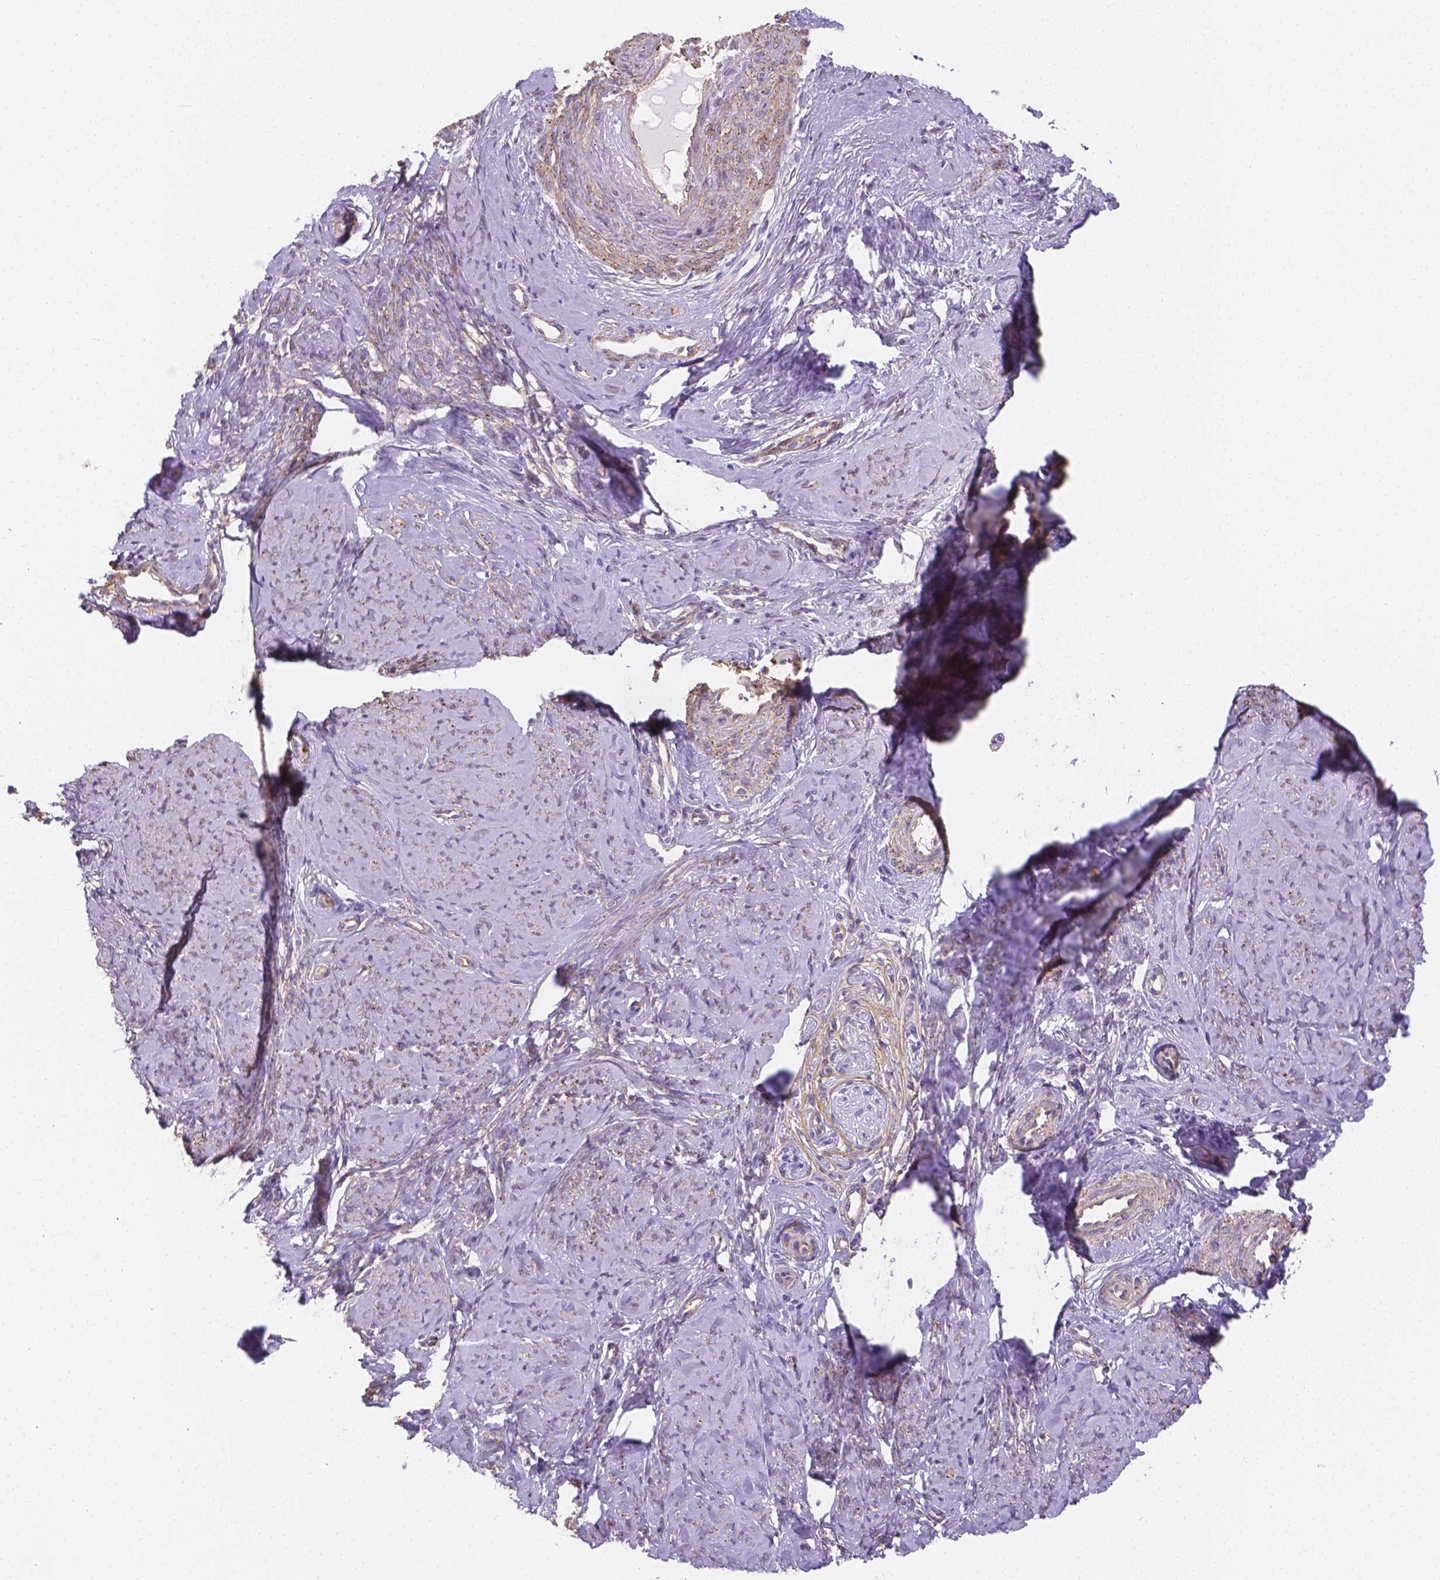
{"staining": {"intensity": "weak", "quantity": ">75%", "location": "cytoplasmic/membranous"}, "tissue": "smooth muscle", "cell_type": "Smooth muscle cells", "image_type": "normal", "snomed": [{"axis": "morphology", "description": "Normal tissue, NOS"}, {"axis": "topography", "description": "Smooth muscle"}], "caption": "Brown immunohistochemical staining in benign smooth muscle exhibits weak cytoplasmic/membranous positivity in about >75% of smooth muscle cells.", "gene": "SLC40A1", "patient": {"sex": "female", "age": 48}}